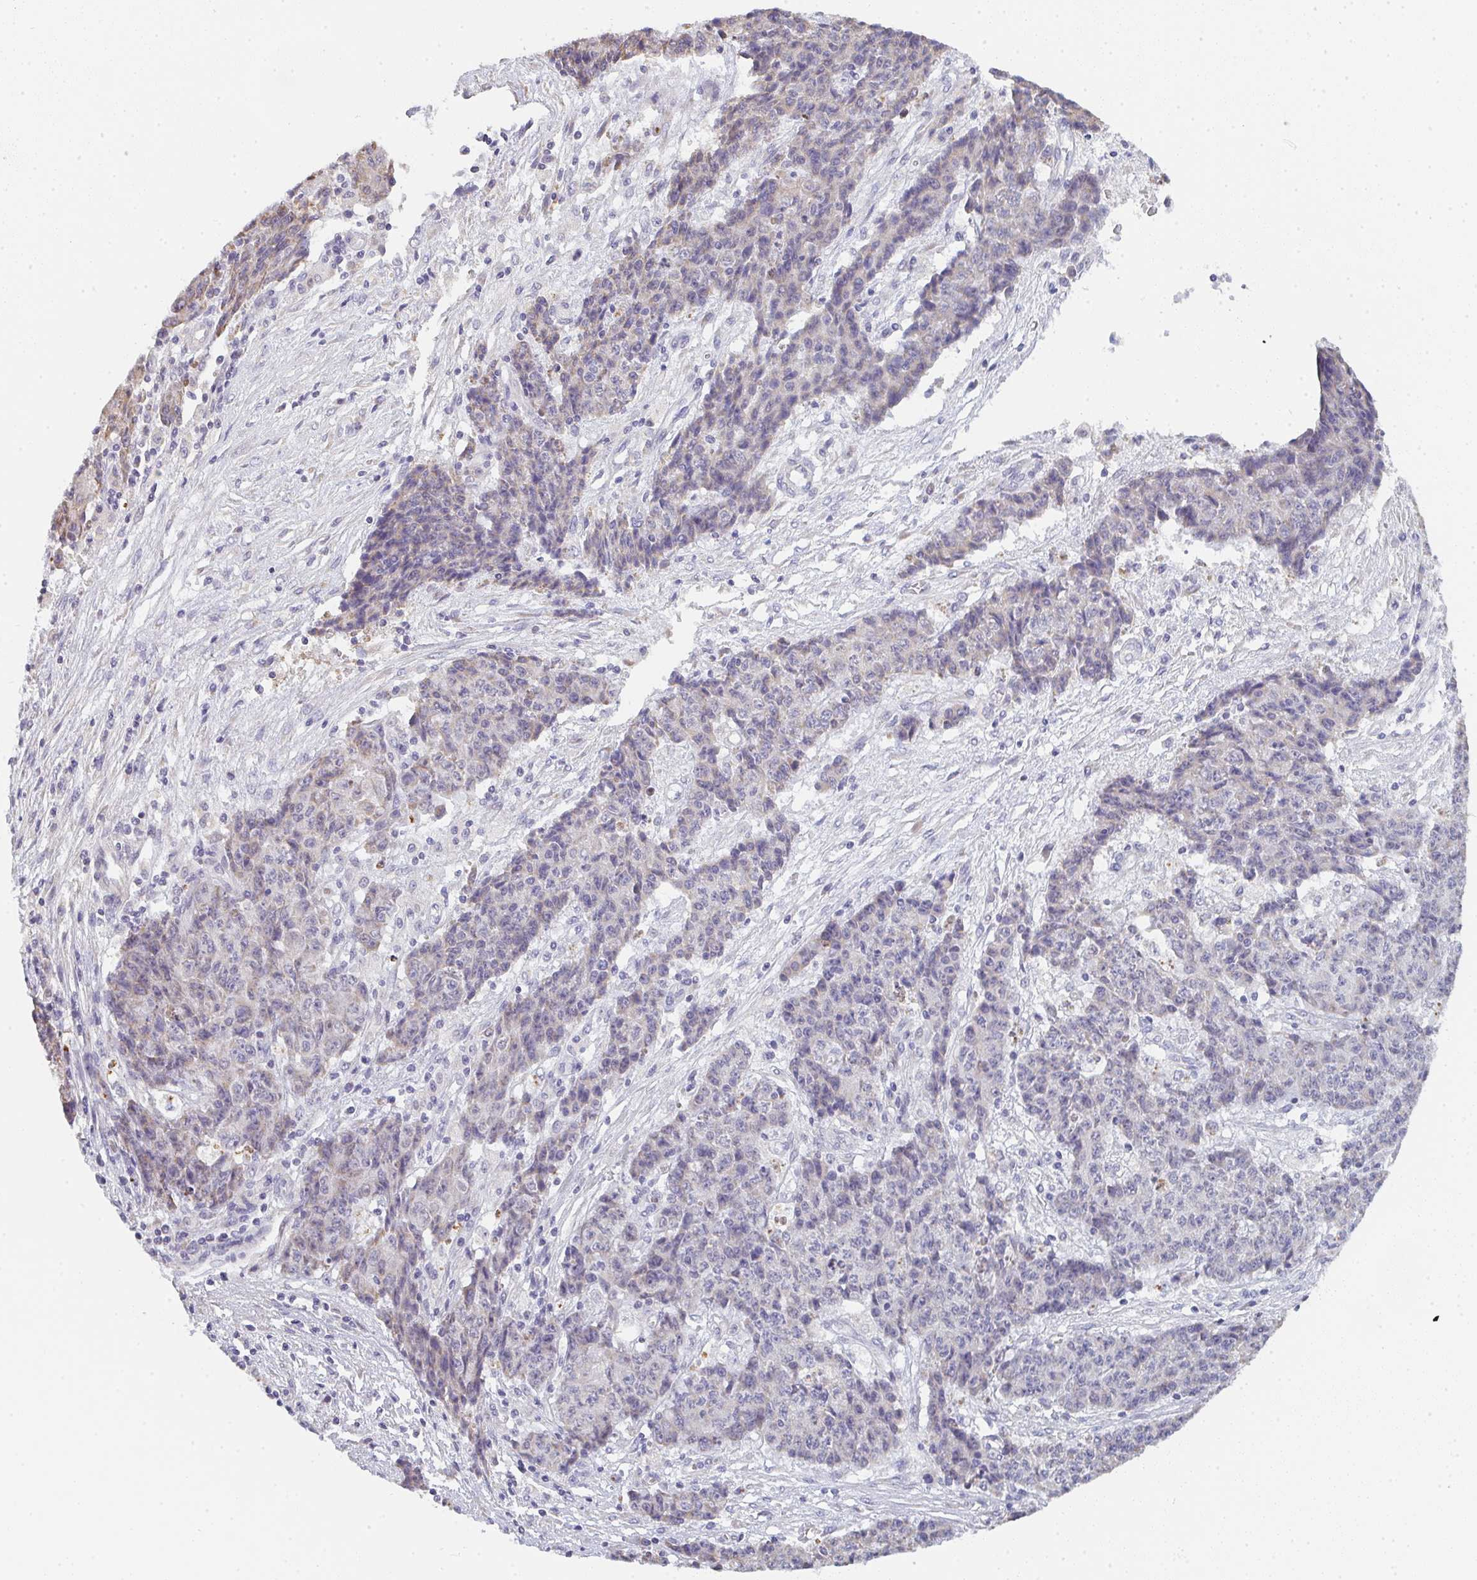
{"staining": {"intensity": "moderate", "quantity": "<25%", "location": "cytoplasmic/membranous"}, "tissue": "ovarian cancer", "cell_type": "Tumor cells", "image_type": "cancer", "snomed": [{"axis": "morphology", "description": "Carcinoma, endometroid"}, {"axis": "topography", "description": "Ovary"}], "caption": "IHC staining of endometroid carcinoma (ovarian), which demonstrates low levels of moderate cytoplasmic/membranous staining in about <25% of tumor cells indicating moderate cytoplasmic/membranous protein positivity. The staining was performed using DAB (3,3'-diaminobenzidine) (brown) for protein detection and nuclei were counterstained in hematoxylin (blue).", "gene": "CACNA1S", "patient": {"sex": "female", "age": 42}}